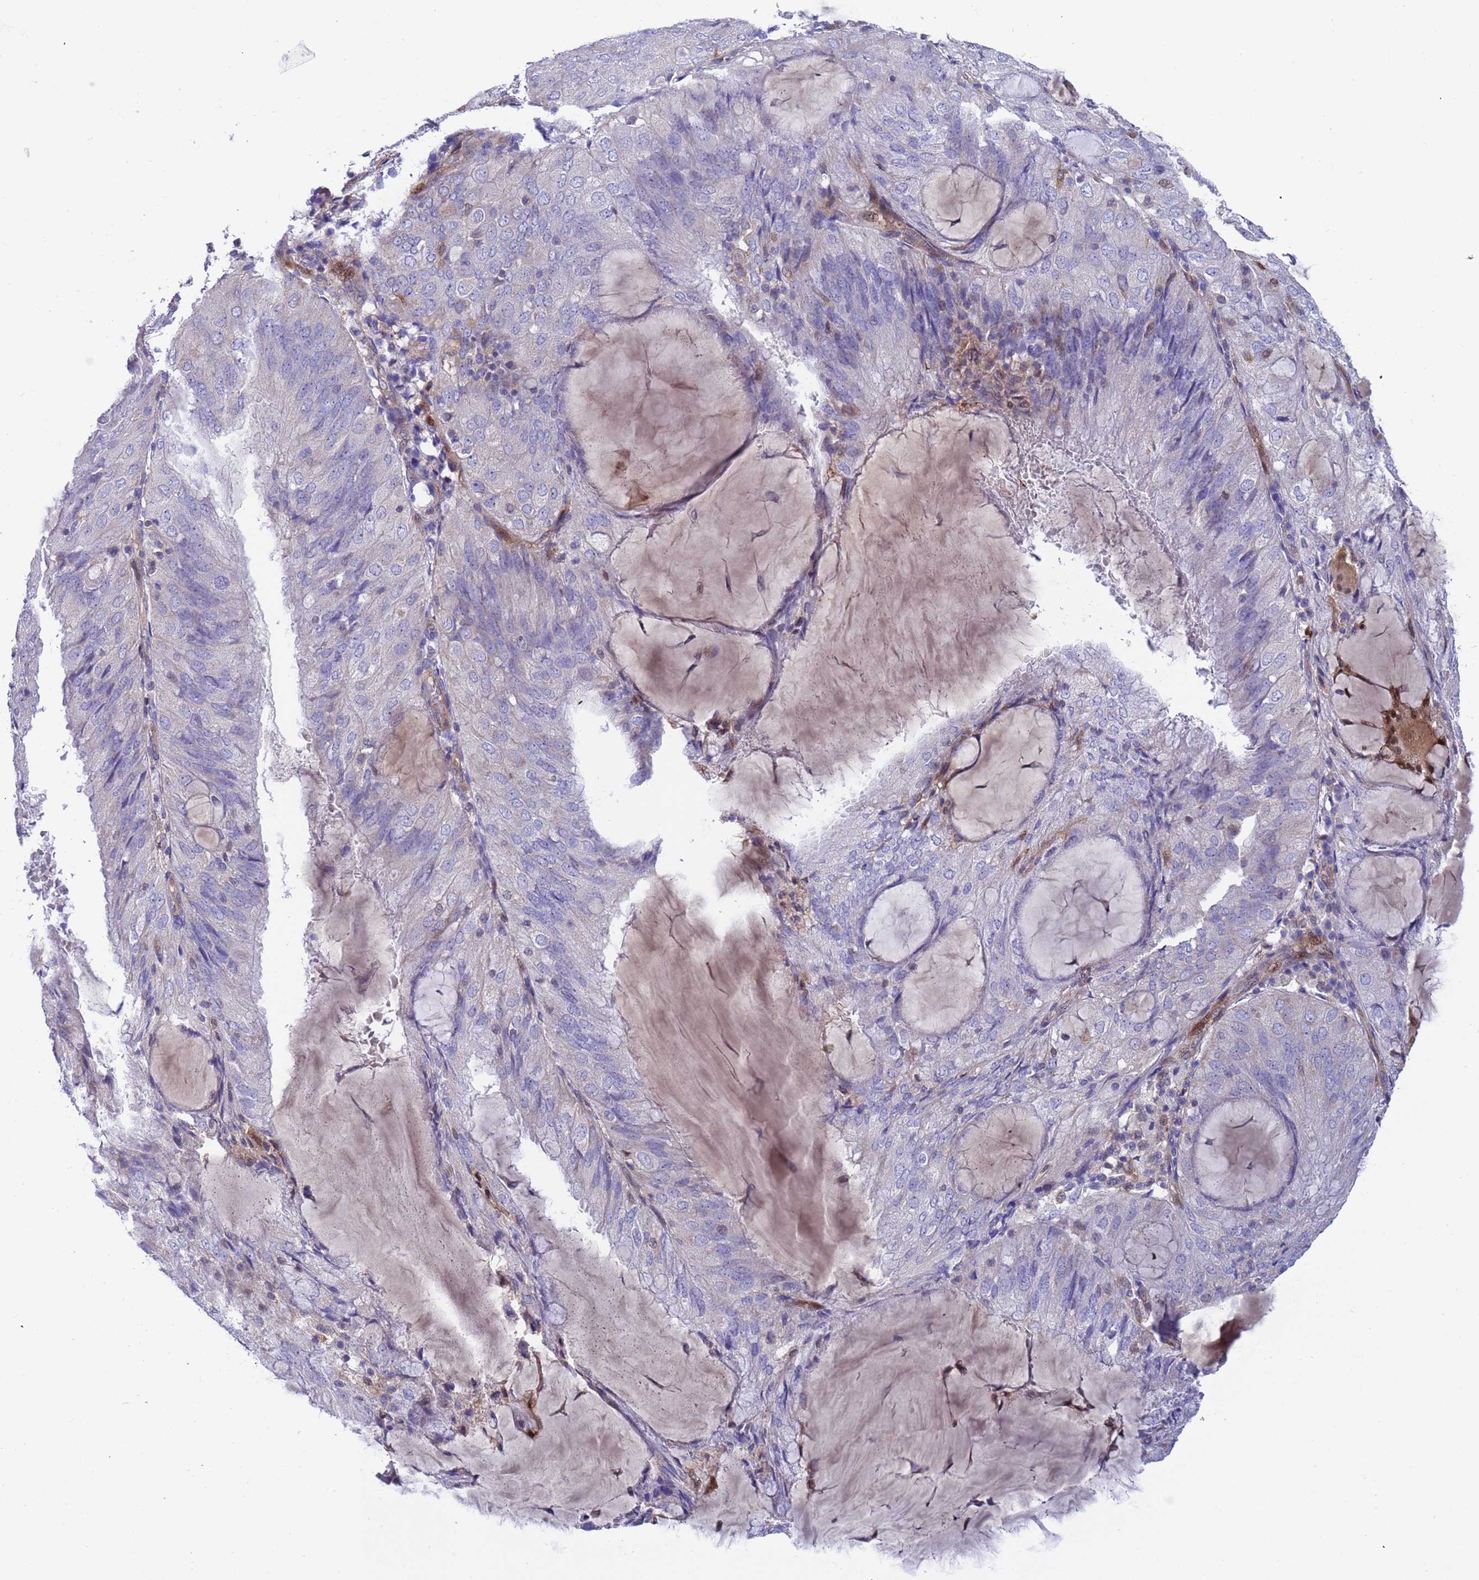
{"staining": {"intensity": "negative", "quantity": "none", "location": "none"}, "tissue": "endometrial cancer", "cell_type": "Tumor cells", "image_type": "cancer", "snomed": [{"axis": "morphology", "description": "Adenocarcinoma, NOS"}, {"axis": "topography", "description": "Endometrium"}], "caption": "Protein analysis of endometrial cancer (adenocarcinoma) exhibits no significant positivity in tumor cells.", "gene": "FOXRED1", "patient": {"sex": "female", "age": 81}}